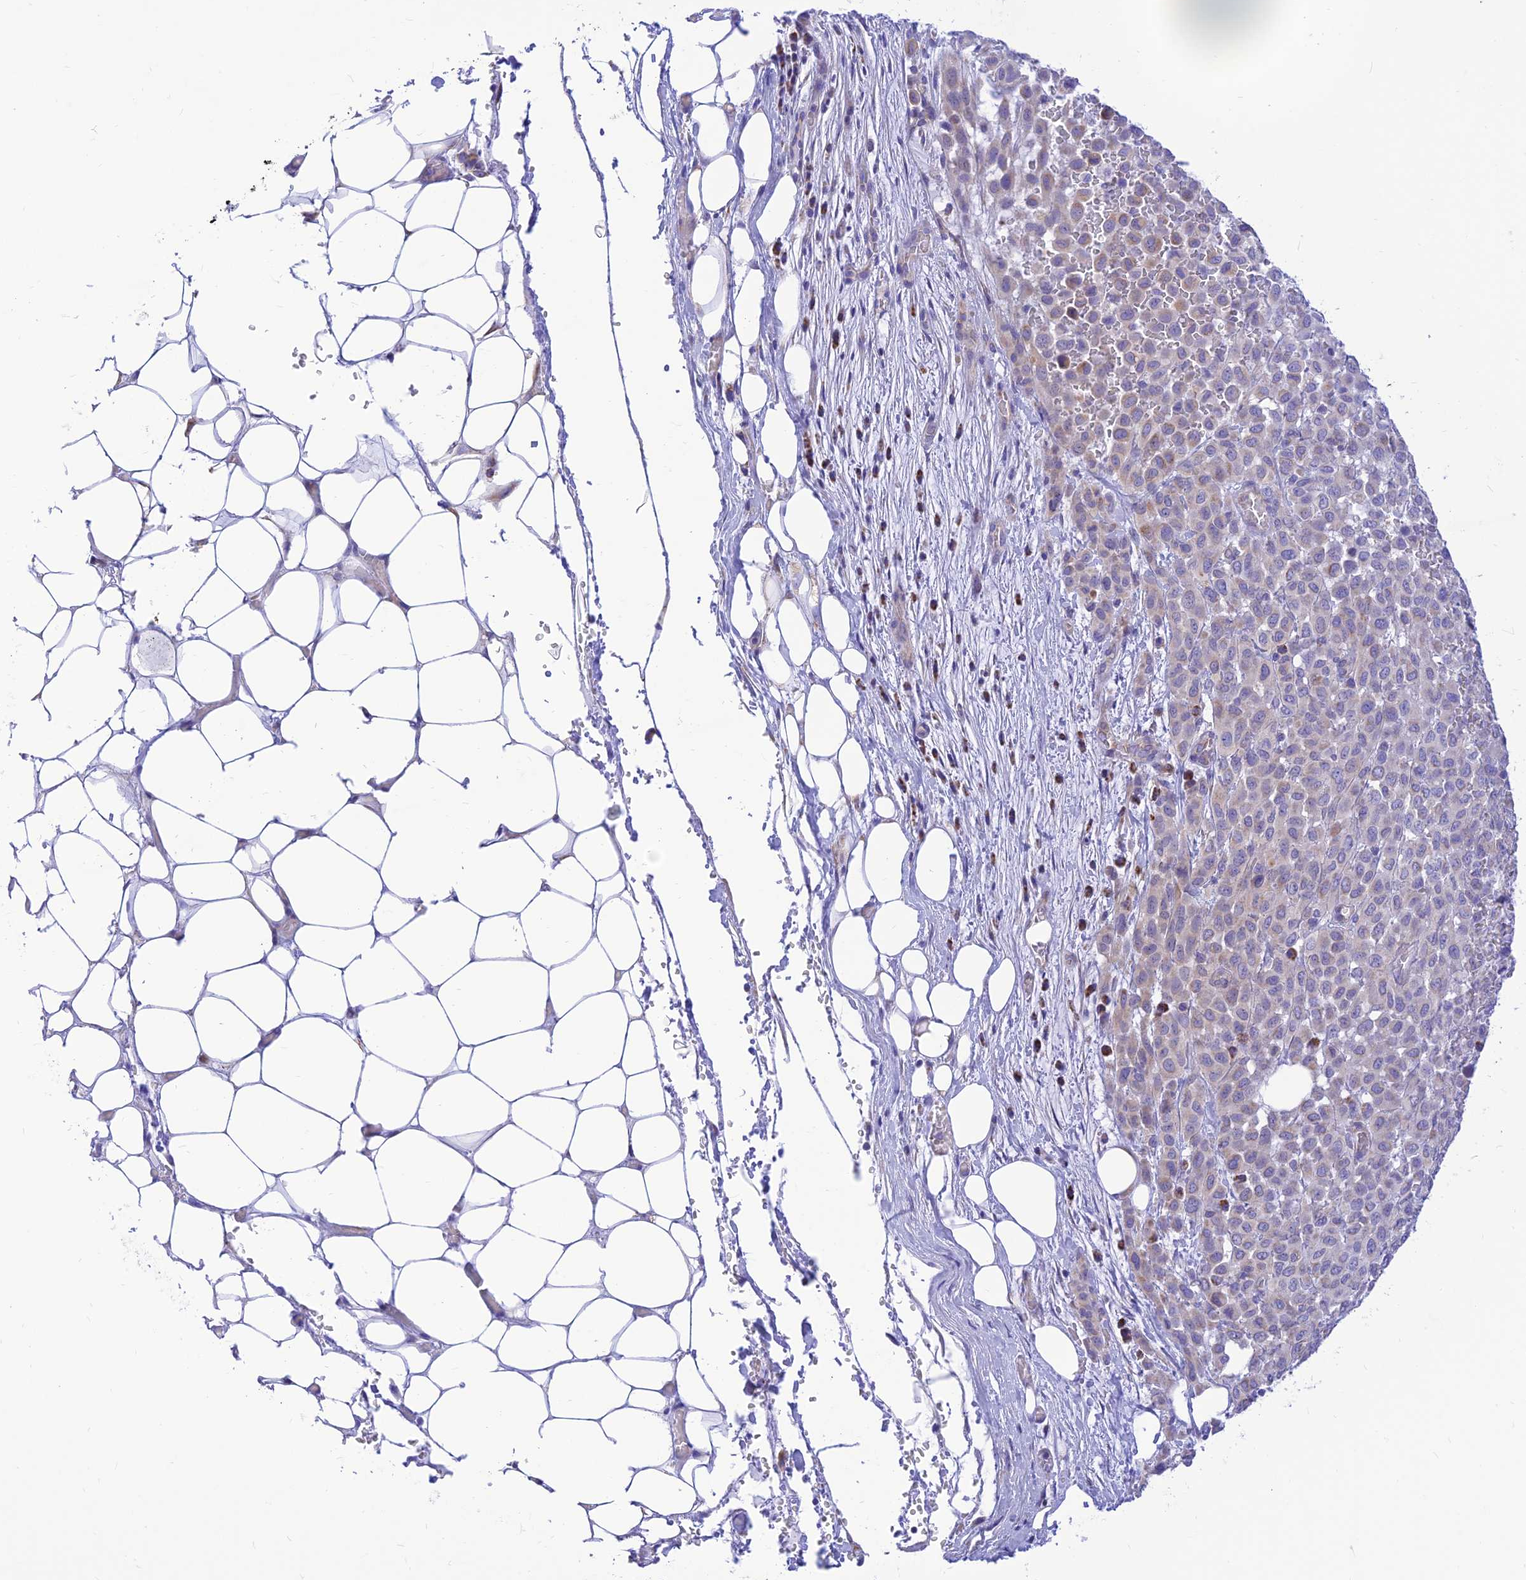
{"staining": {"intensity": "weak", "quantity": "<25%", "location": "cytoplasmic/membranous"}, "tissue": "melanoma", "cell_type": "Tumor cells", "image_type": "cancer", "snomed": [{"axis": "morphology", "description": "Malignant melanoma, Metastatic site"}, {"axis": "topography", "description": "Skin"}], "caption": "The immunohistochemistry (IHC) photomicrograph has no significant expression in tumor cells of malignant melanoma (metastatic site) tissue.", "gene": "FAM186B", "patient": {"sex": "female", "age": 81}}